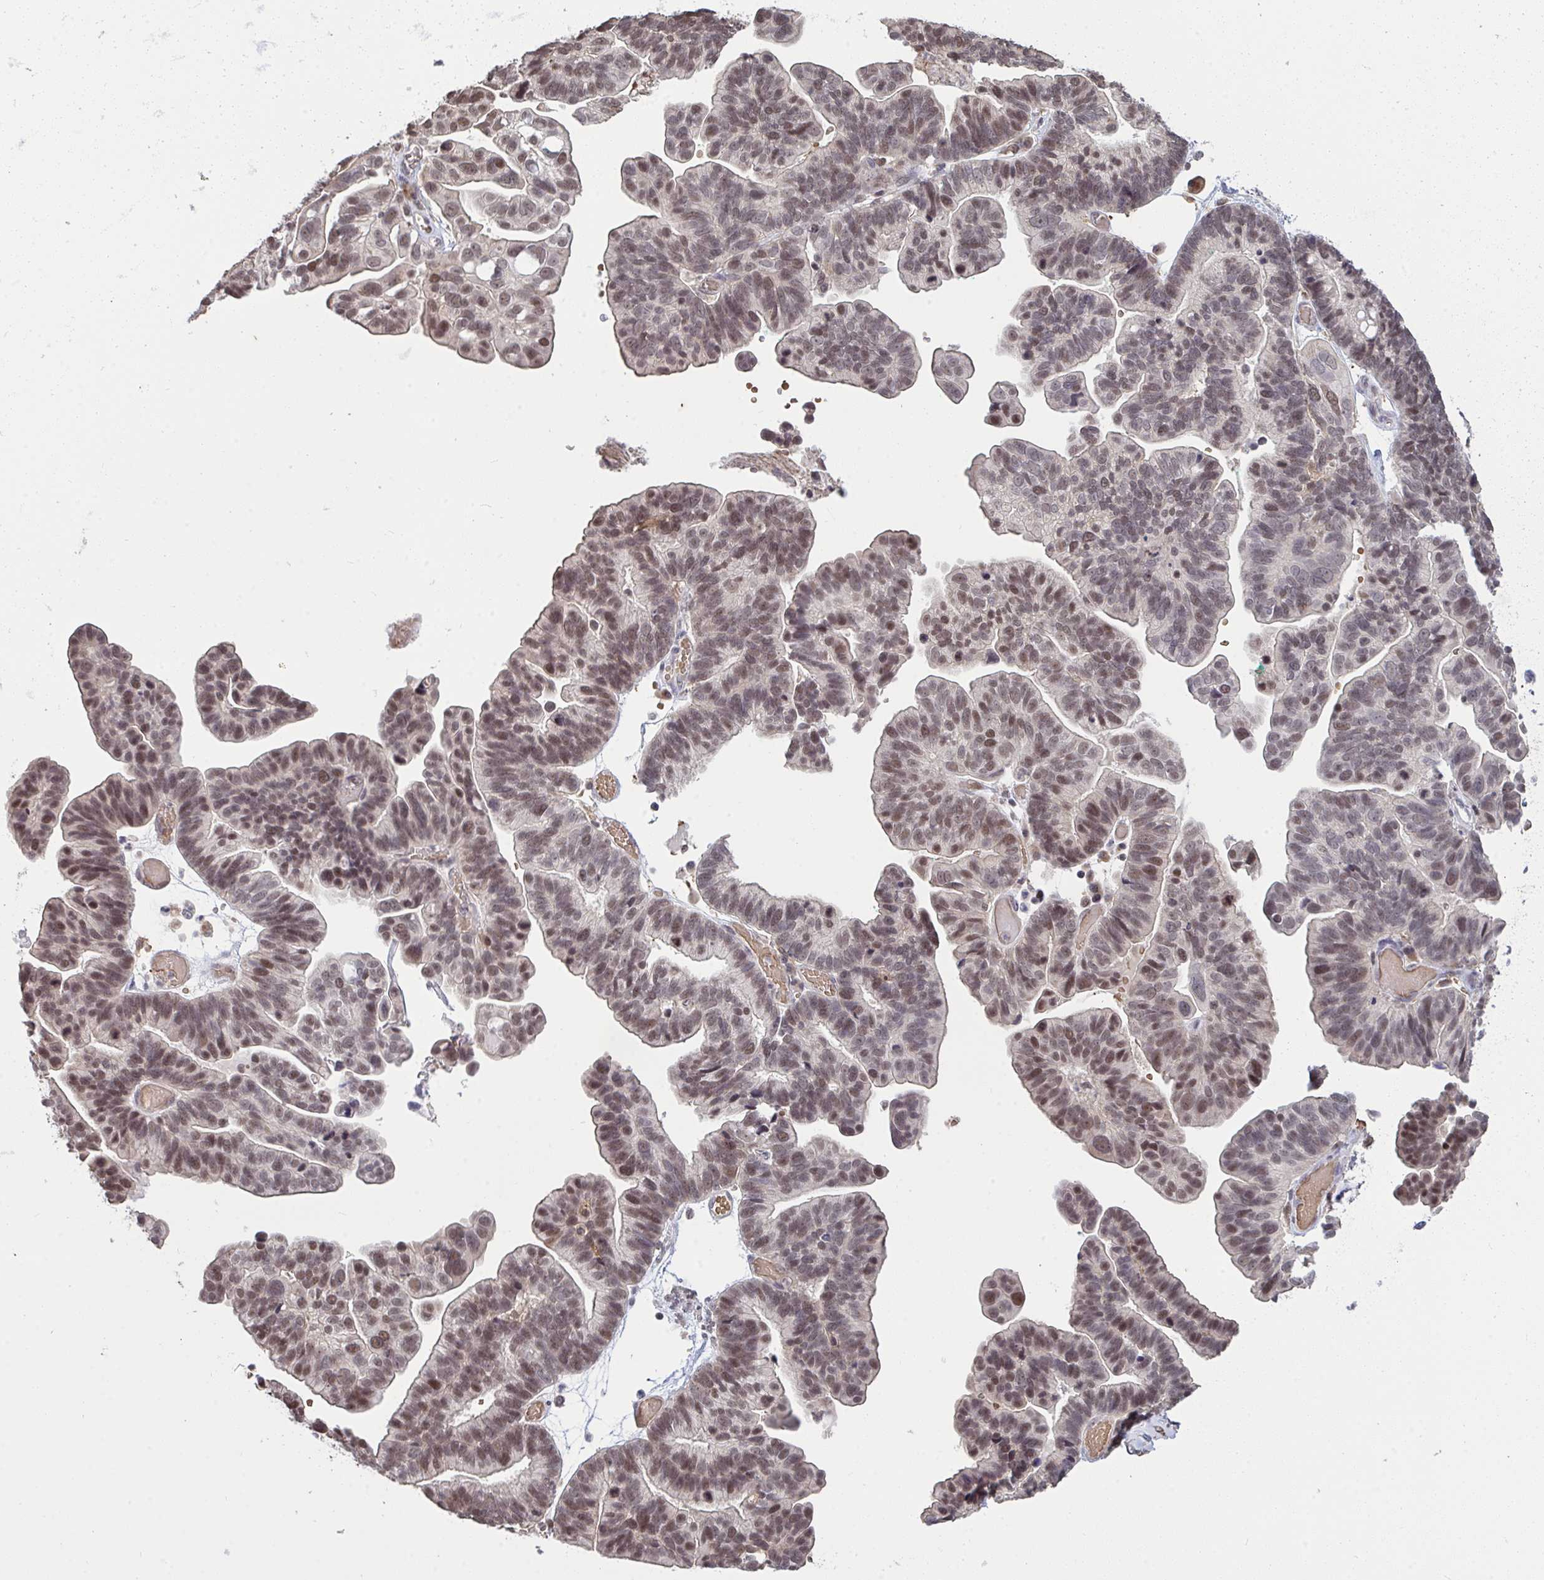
{"staining": {"intensity": "moderate", "quantity": "25%-75%", "location": "nuclear"}, "tissue": "ovarian cancer", "cell_type": "Tumor cells", "image_type": "cancer", "snomed": [{"axis": "morphology", "description": "Cystadenocarcinoma, serous, NOS"}, {"axis": "topography", "description": "Ovary"}], "caption": "A high-resolution image shows immunohistochemistry staining of ovarian serous cystadenocarcinoma, which exhibits moderate nuclear expression in approximately 25%-75% of tumor cells. The staining was performed using DAB, with brown indicating positive protein expression. Nuclei are stained blue with hematoxylin.", "gene": "SAP30", "patient": {"sex": "female", "age": 56}}